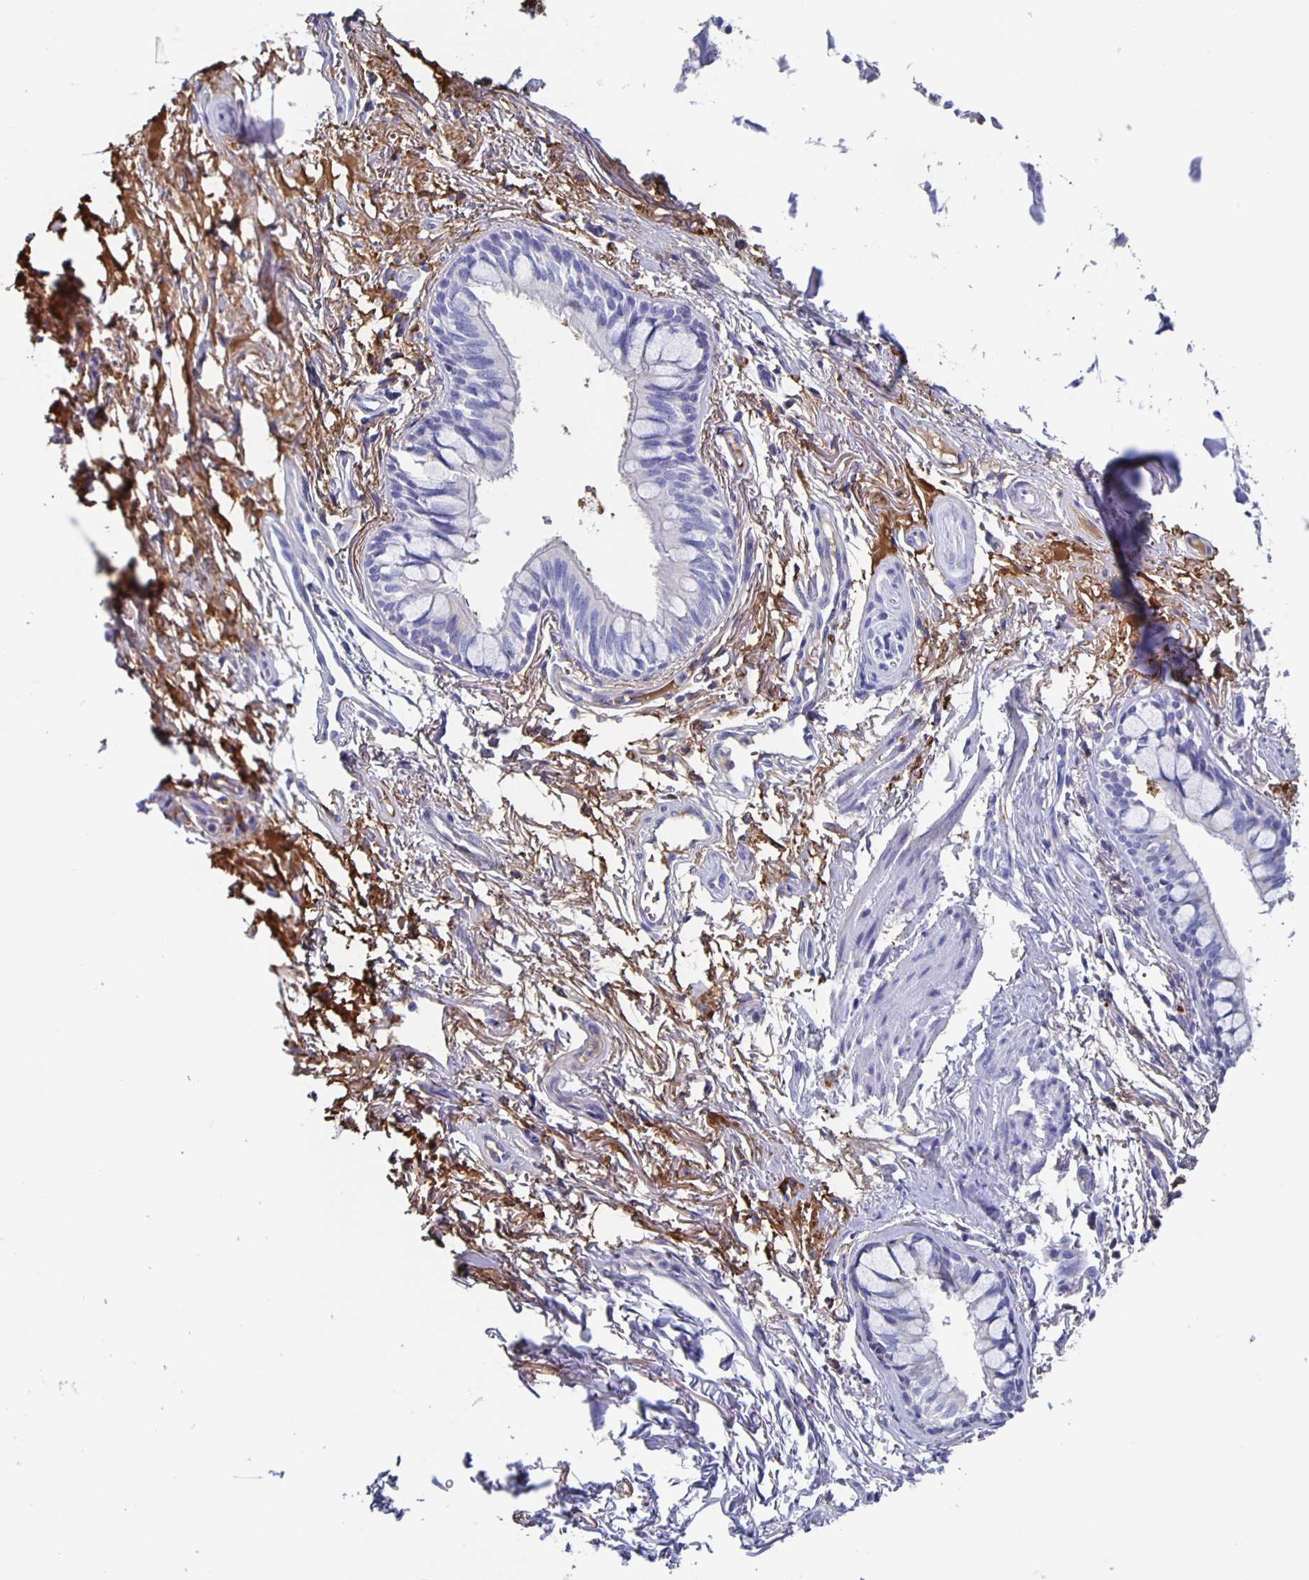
{"staining": {"intensity": "negative", "quantity": "none", "location": "none"}, "tissue": "bronchus", "cell_type": "Respiratory epithelial cells", "image_type": "normal", "snomed": [{"axis": "morphology", "description": "Normal tissue, NOS"}, {"axis": "topography", "description": "Bronchus"}], "caption": "IHC of unremarkable human bronchus demonstrates no staining in respiratory epithelial cells. (Stains: DAB (3,3'-diaminobenzidine) IHC with hematoxylin counter stain, Microscopy: brightfield microscopy at high magnification).", "gene": "FGA", "patient": {"sex": "male", "age": 70}}